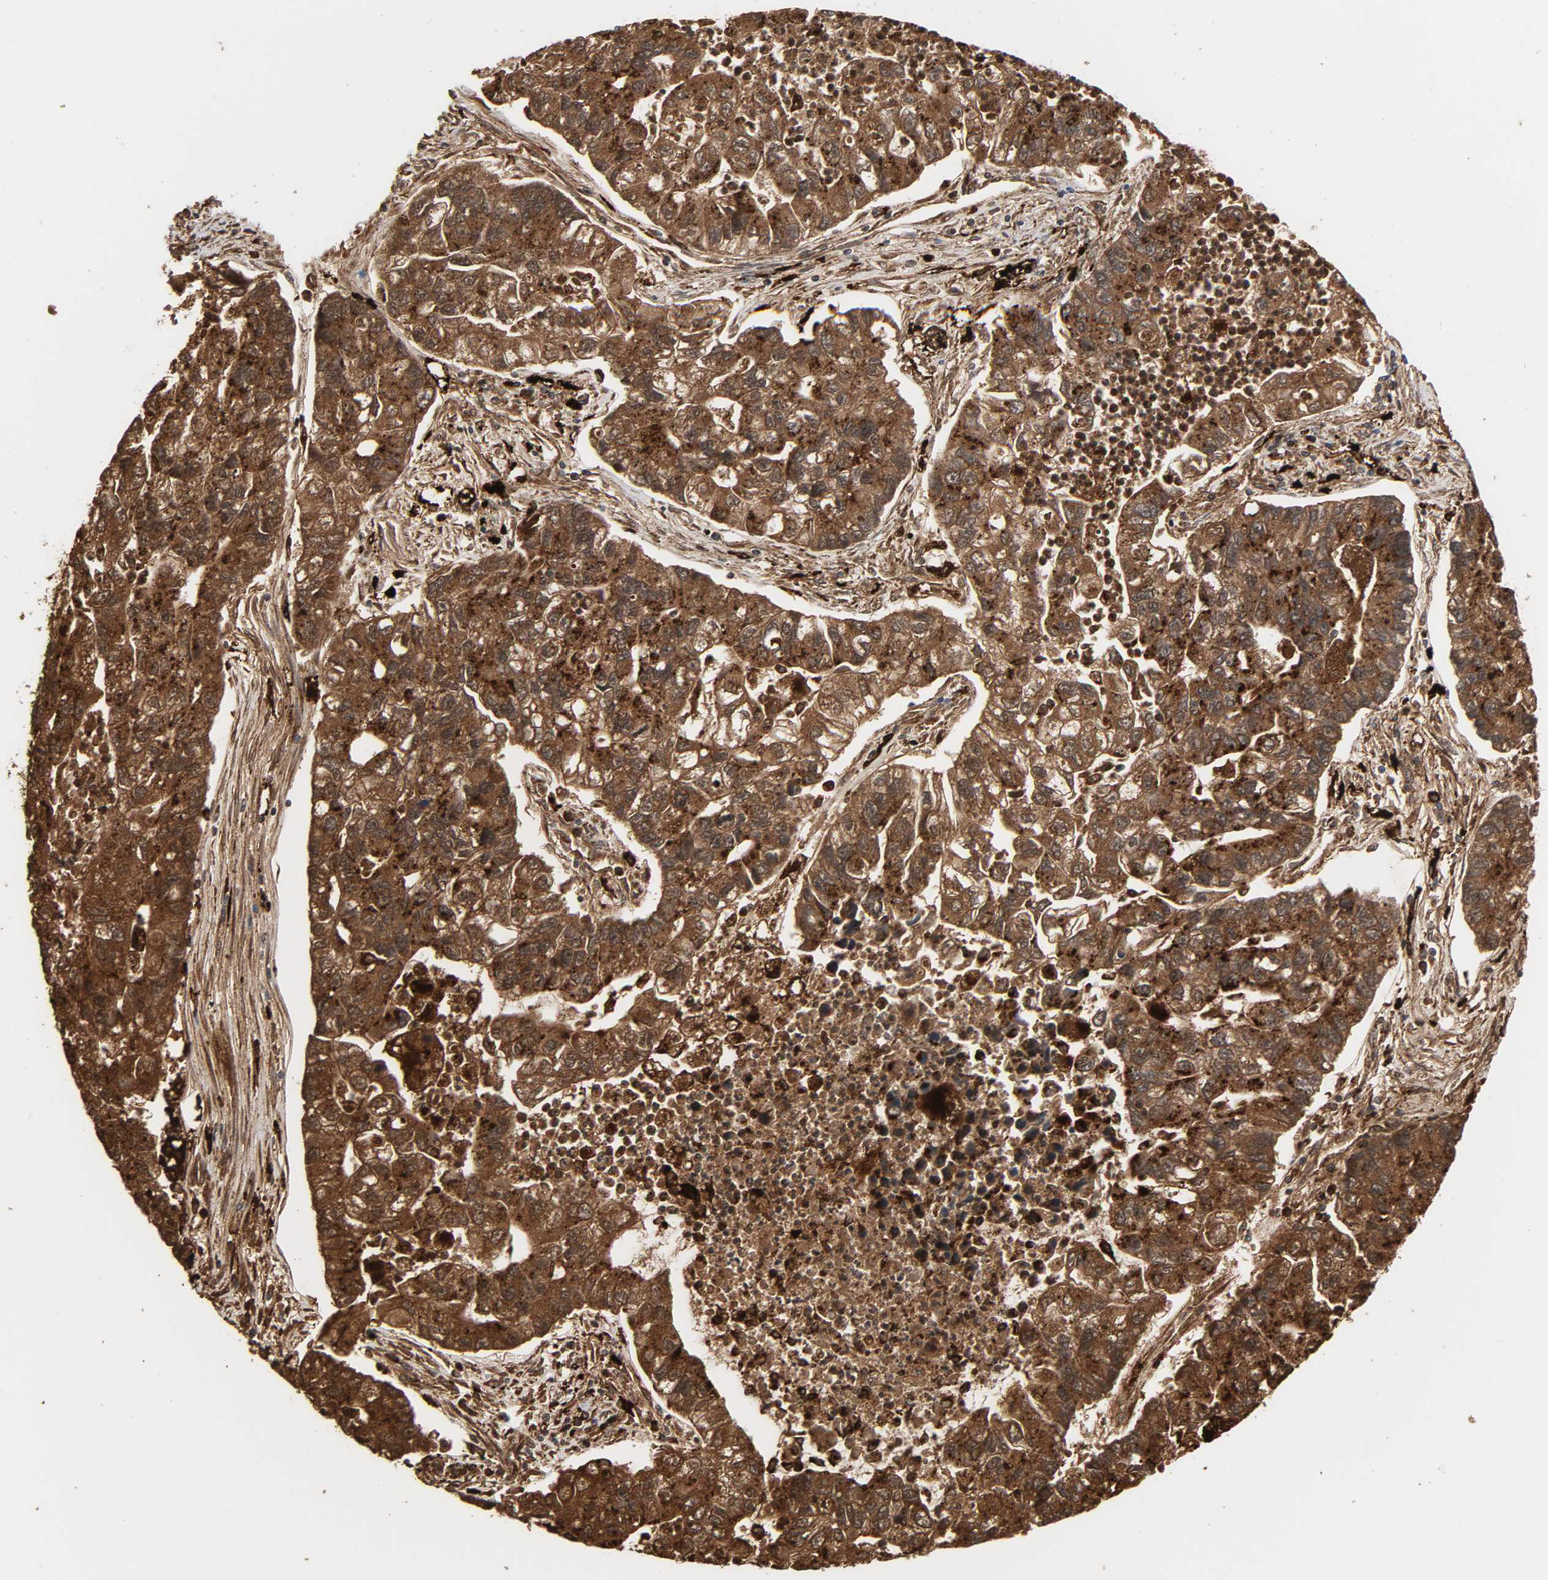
{"staining": {"intensity": "strong", "quantity": ">75%", "location": "cytoplasmic/membranous"}, "tissue": "lung cancer", "cell_type": "Tumor cells", "image_type": "cancer", "snomed": [{"axis": "morphology", "description": "Adenocarcinoma, NOS"}, {"axis": "topography", "description": "Lung"}], "caption": "Lung cancer tissue exhibits strong cytoplasmic/membranous staining in approximately >75% of tumor cells (DAB = brown stain, brightfield microscopy at high magnification).", "gene": "PSAP", "patient": {"sex": "female", "age": 51}}